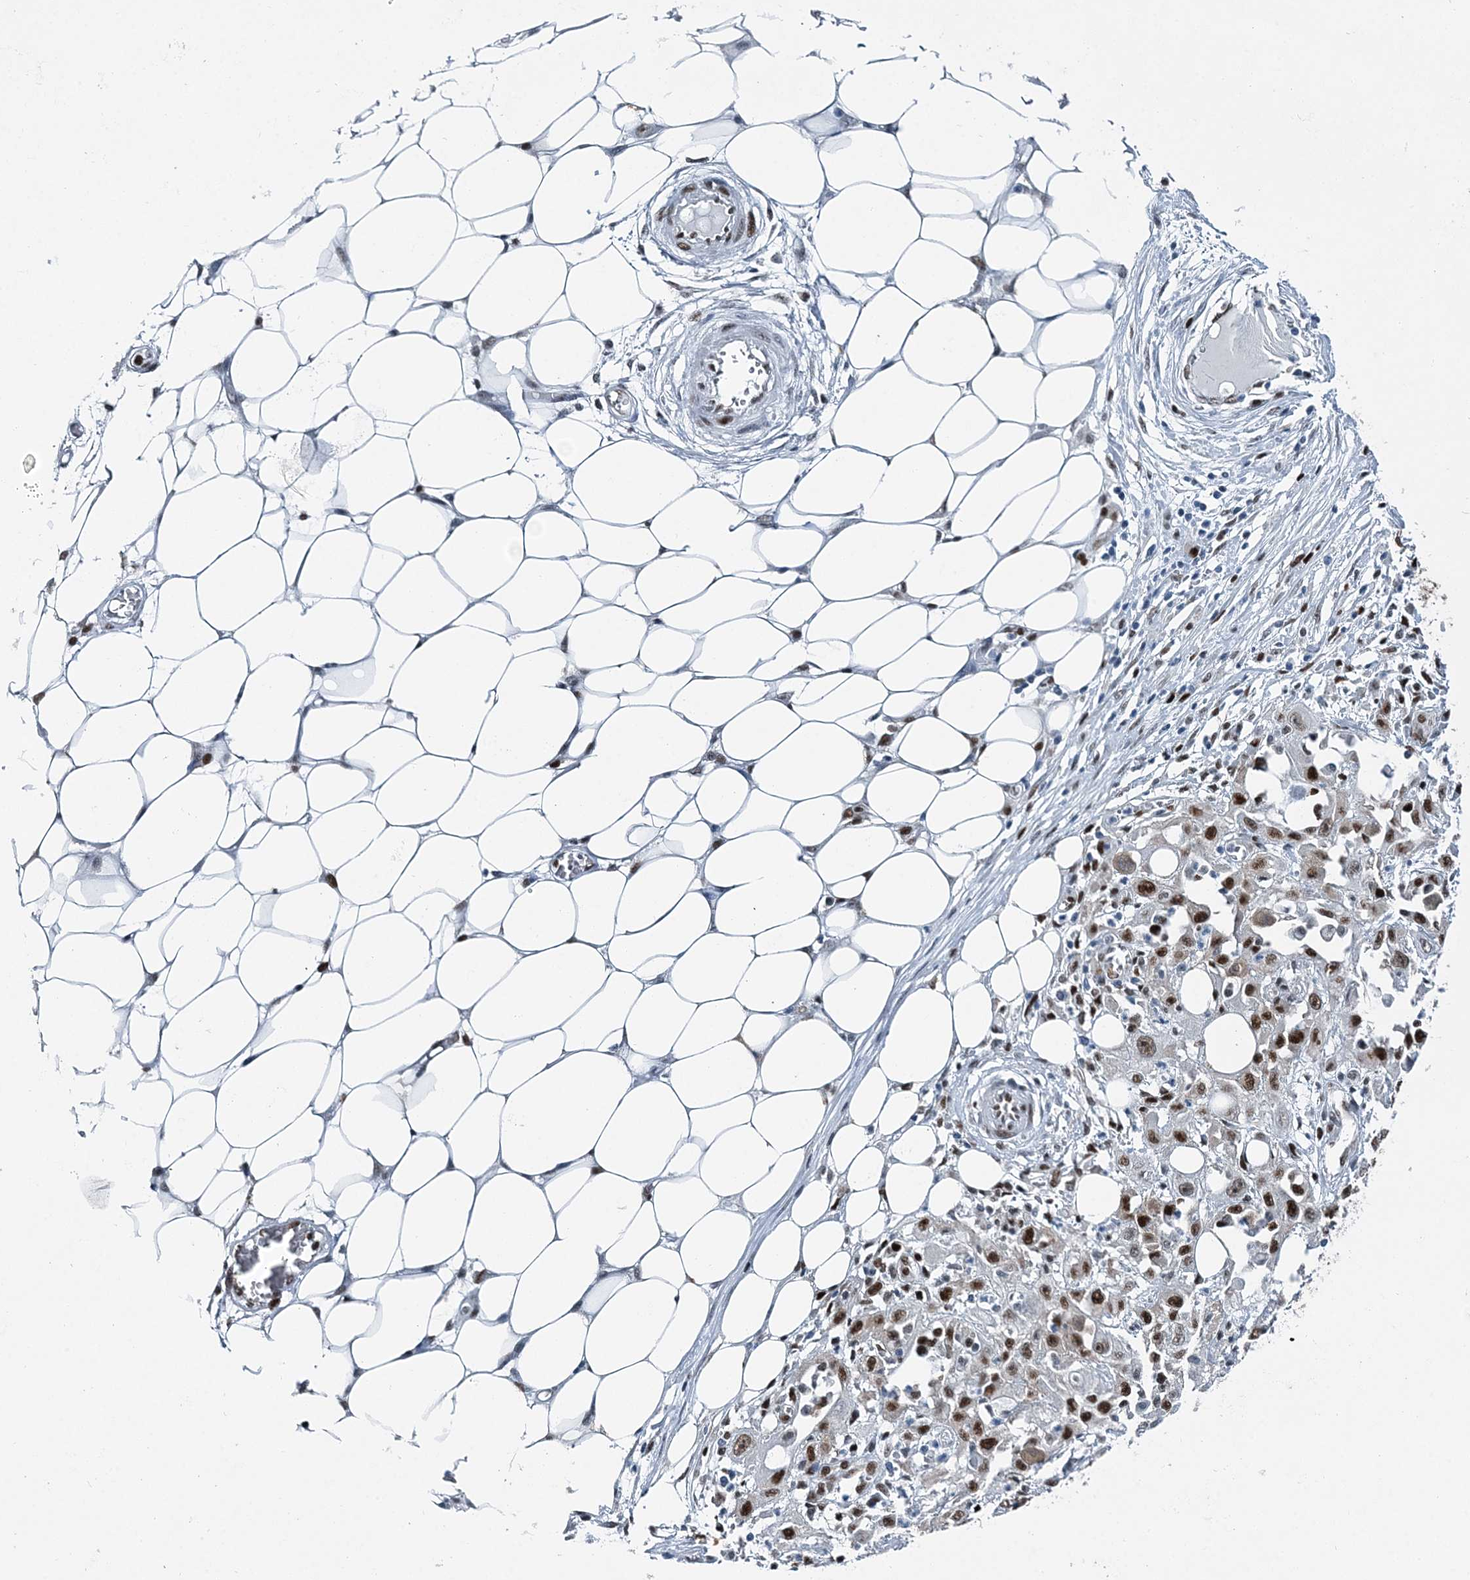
{"staining": {"intensity": "moderate", "quantity": ">75%", "location": "nuclear"}, "tissue": "skin cancer", "cell_type": "Tumor cells", "image_type": "cancer", "snomed": [{"axis": "morphology", "description": "Squamous cell carcinoma, NOS"}, {"axis": "morphology", "description": "Squamous cell carcinoma, metastatic, NOS"}, {"axis": "topography", "description": "Skin"}, {"axis": "topography", "description": "Lymph node"}], "caption": "This photomicrograph shows immunohistochemistry (IHC) staining of skin cancer (metastatic squamous cell carcinoma), with medium moderate nuclear positivity in approximately >75% of tumor cells.", "gene": "HAT1", "patient": {"sex": "male", "age": 75}}